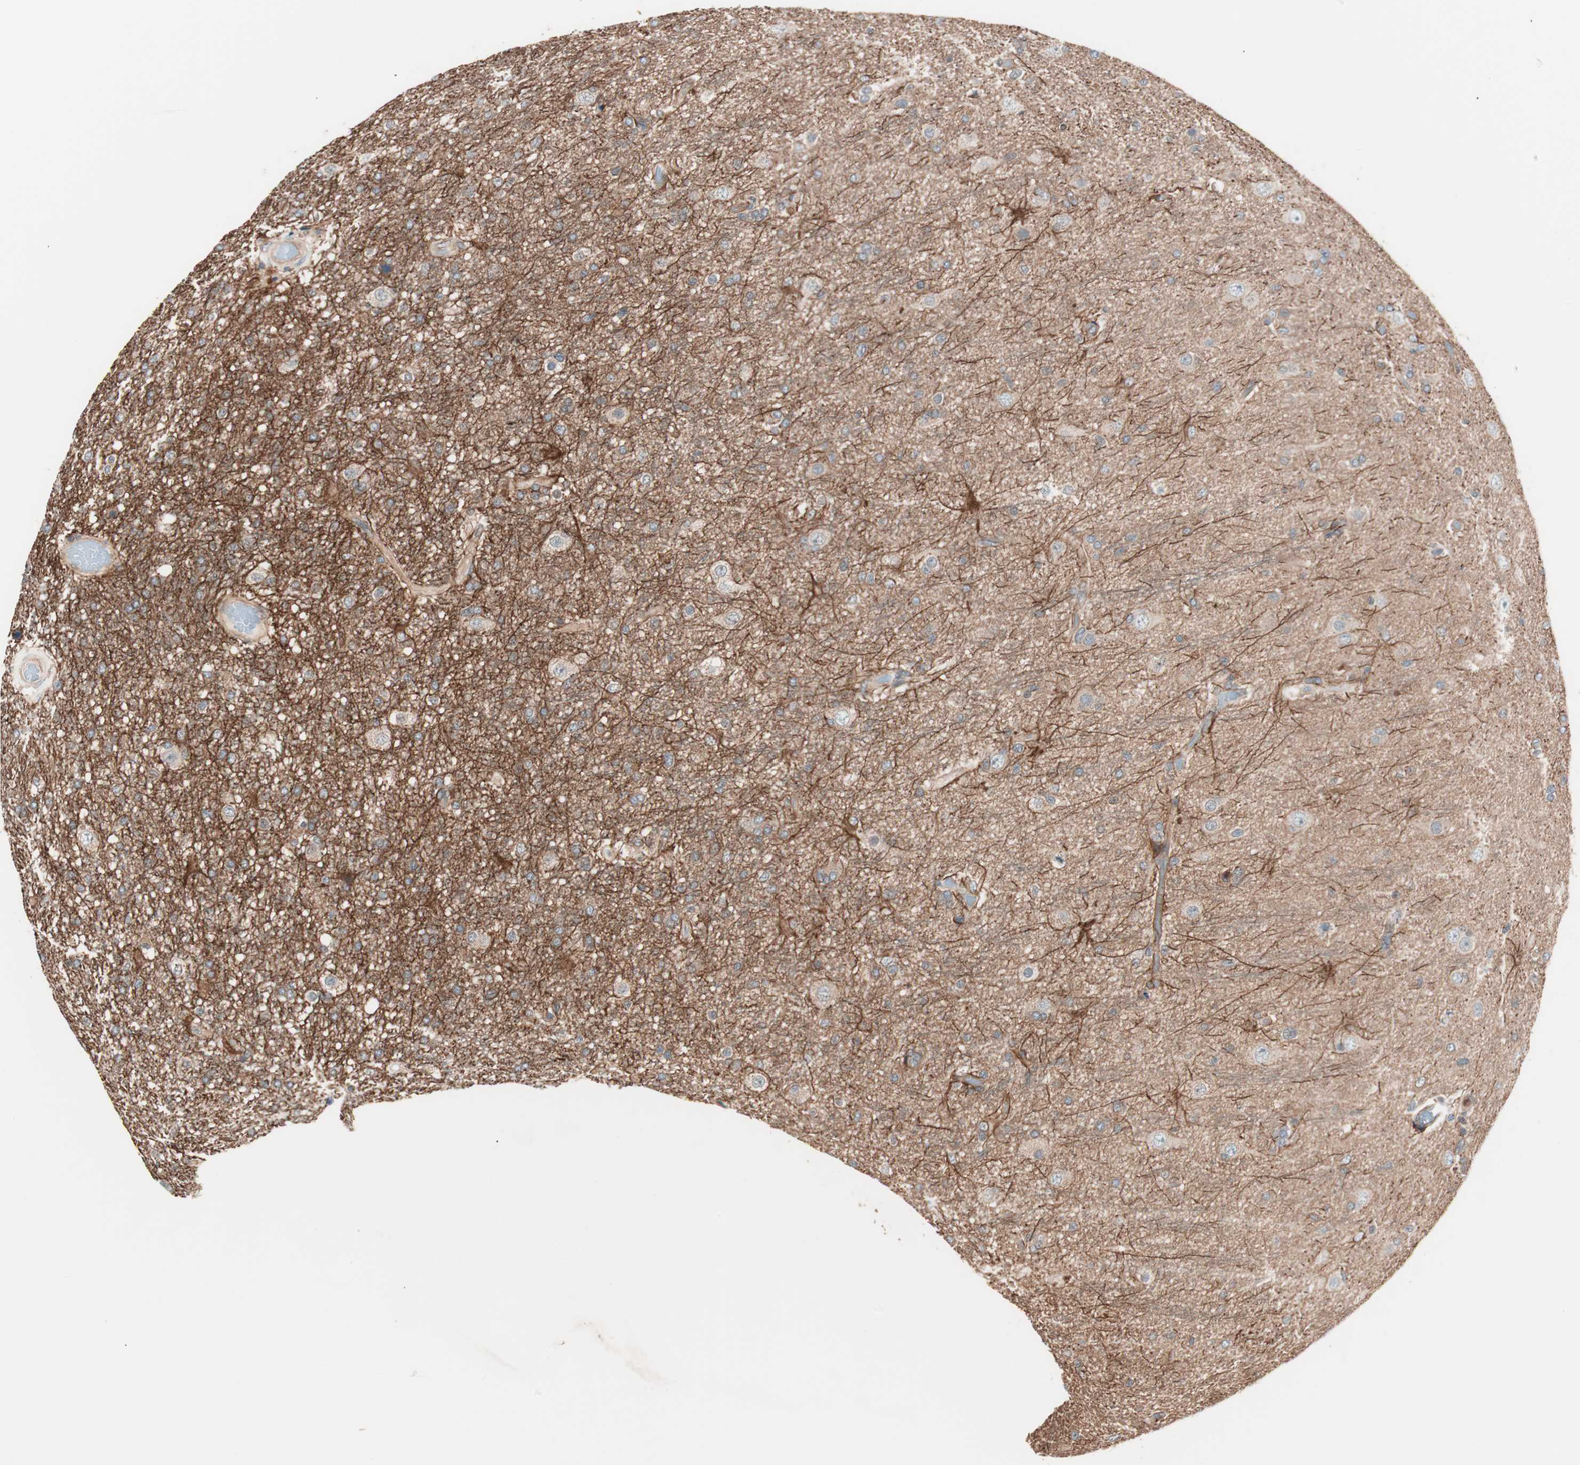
{"staining": {"intensity": "strong", "quantity": ">75%", "location": "cytoplasmic/membranous"}, "tissue": "glioma", "cell_type": "Tumor cells", "image_type": "cancer", "snomed": [{"axis": "morphology", "description": "Glioma, malignant, High grade"}, {"axis": "topography", "description": "Brain"}], "caption": "The immunohistochemical stain highlights strong cytoplasmic/membranous expression in tumor cells of glioma tissue. The staining was performed using DAB to visualize the protein expression in brown, while the nuclei were stained in blue with hematoxylin (Magnification: 20x).", "gene": "TSG101", "patient": {"sex": "male", "age": 33}}